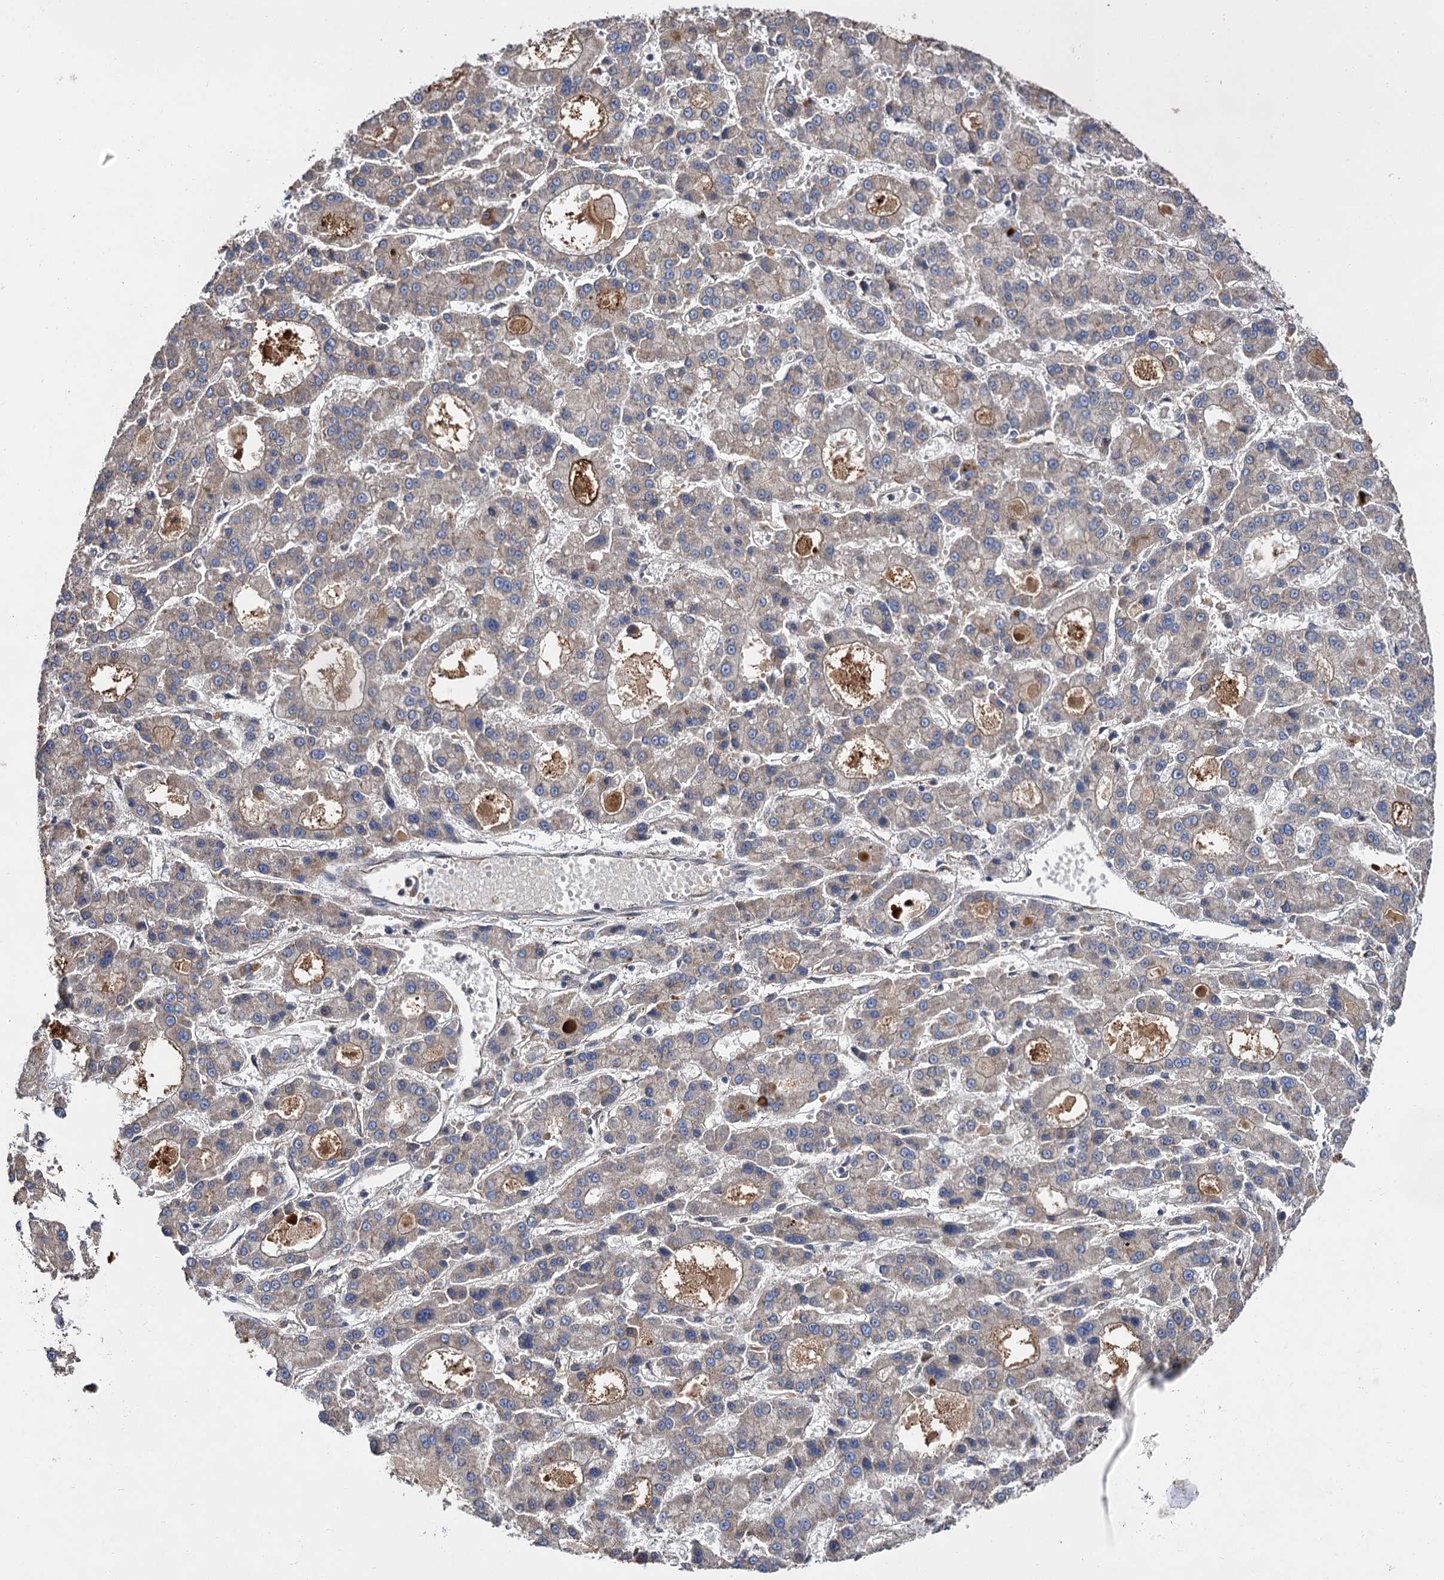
{"staining": {"intensity": "weak", "quantity": "25%-75%", "location": "cytoplasmic/membranous"}, "tissue": "liver cancer", "cell_type": "Tumor cells", "image_type": "cancer", "snomed": [{"axis": "morphology", "description": "Carcinoma, Hepatocellular, NOS"}, {"axis": "topography", "description": "Liver"}], "caption": "Hepatocellular carcinoma (liver) was stained to show a protein in brown. There is low levels of weak cytoplasmic/membranous expression in about 25%-75% of tumor cells.", "gene": "NAA25", "patient": {"sex": "male", "age": 70}}